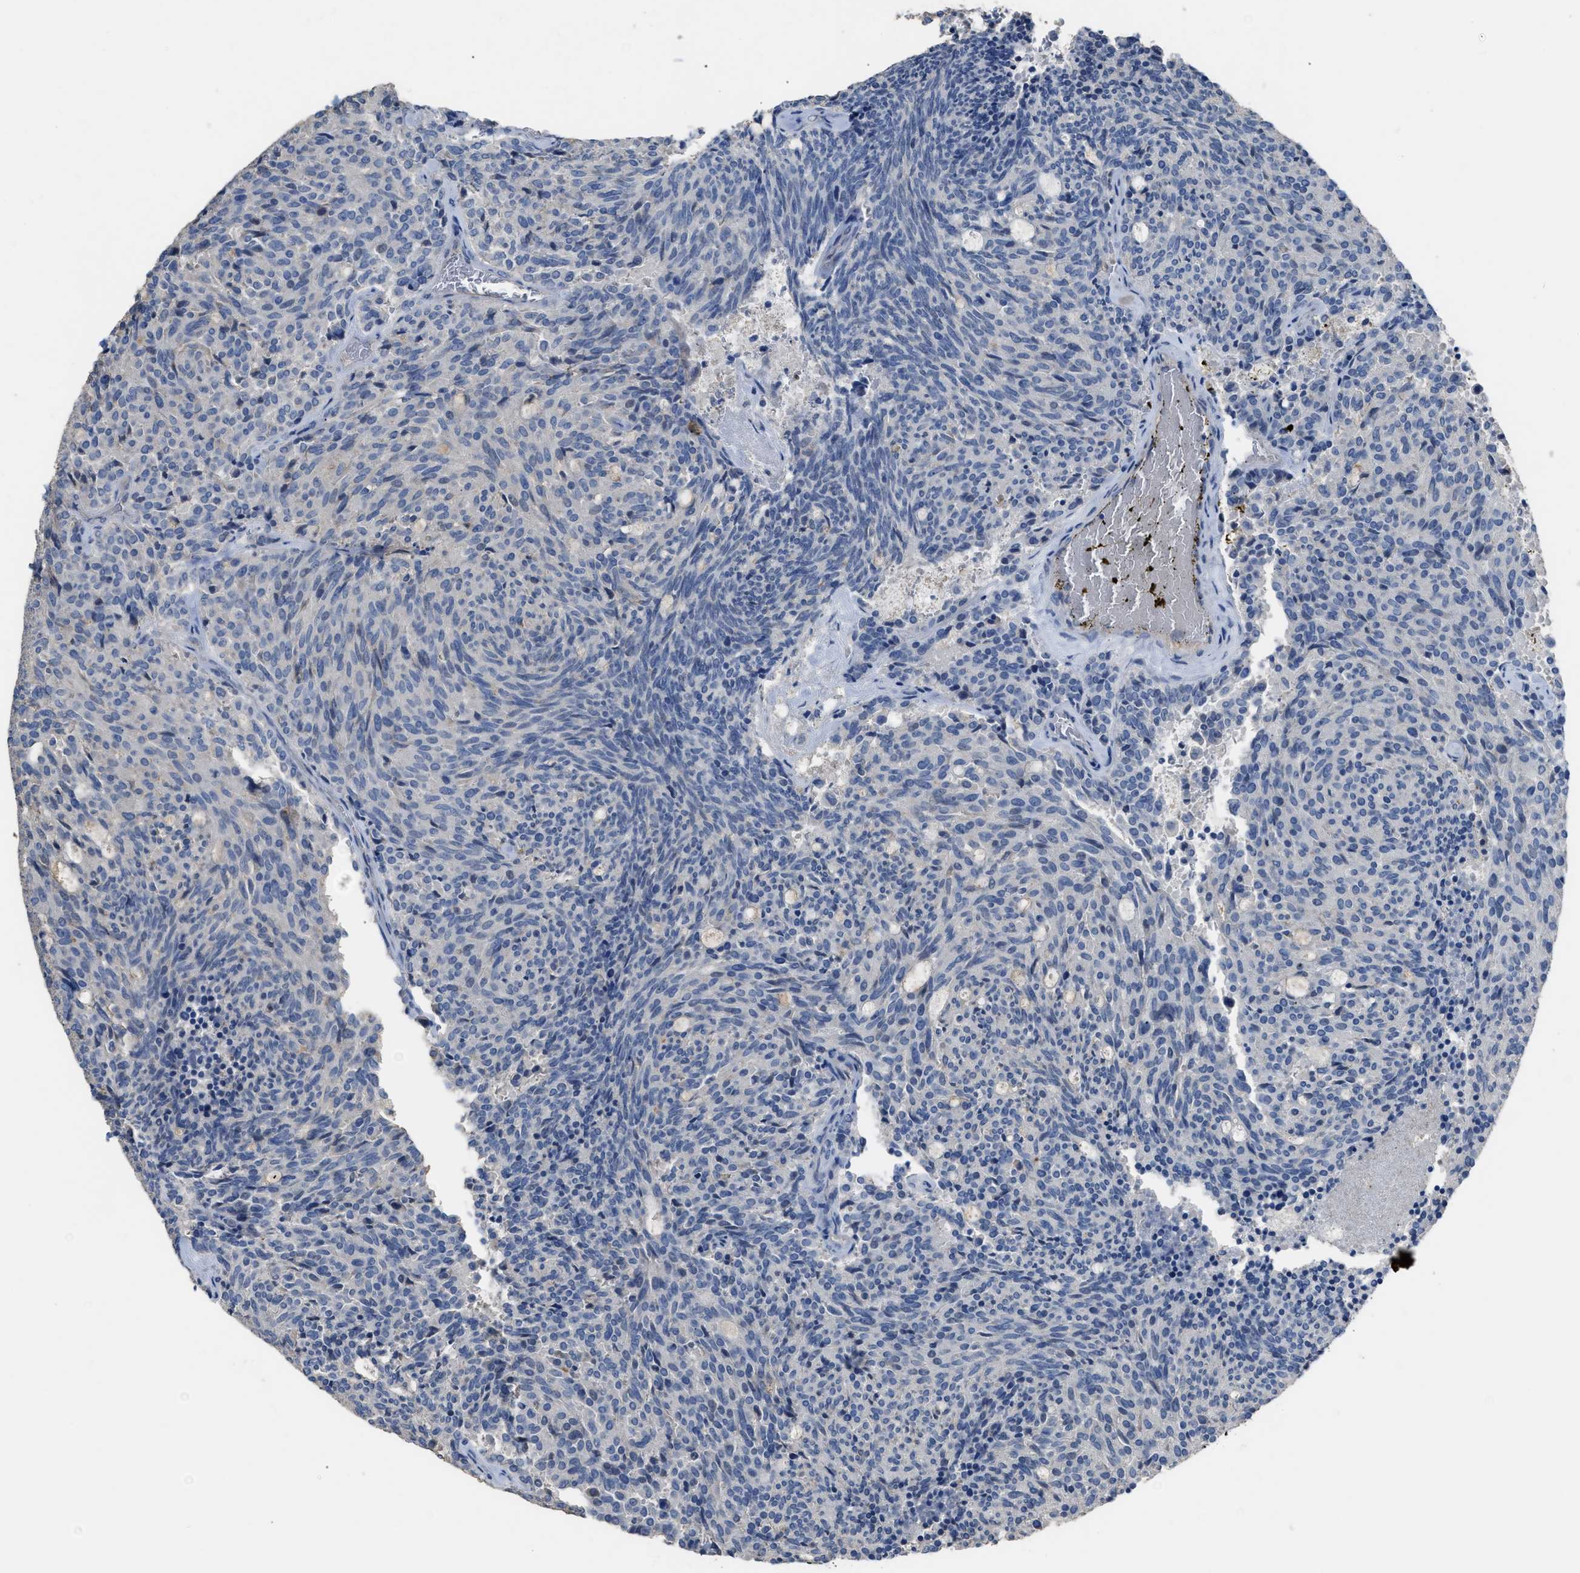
{"staining": {"intensity": "negative", "quantity": "none", "location": "none"}, "tissue": "carcinoid", "cell_type": "Tumor cells", "image_type": "cancer", "snomed": [{"axis": "morphology", "description": "Carcinoid, malignant, NOS"}, {"axis": "topography", "description": "Pancreas"}], "caption": "Tumor cells show no significant positivity in carcinoid.", "gene": "OR51E1", "patient": {"sex": "female", "age": 54}}